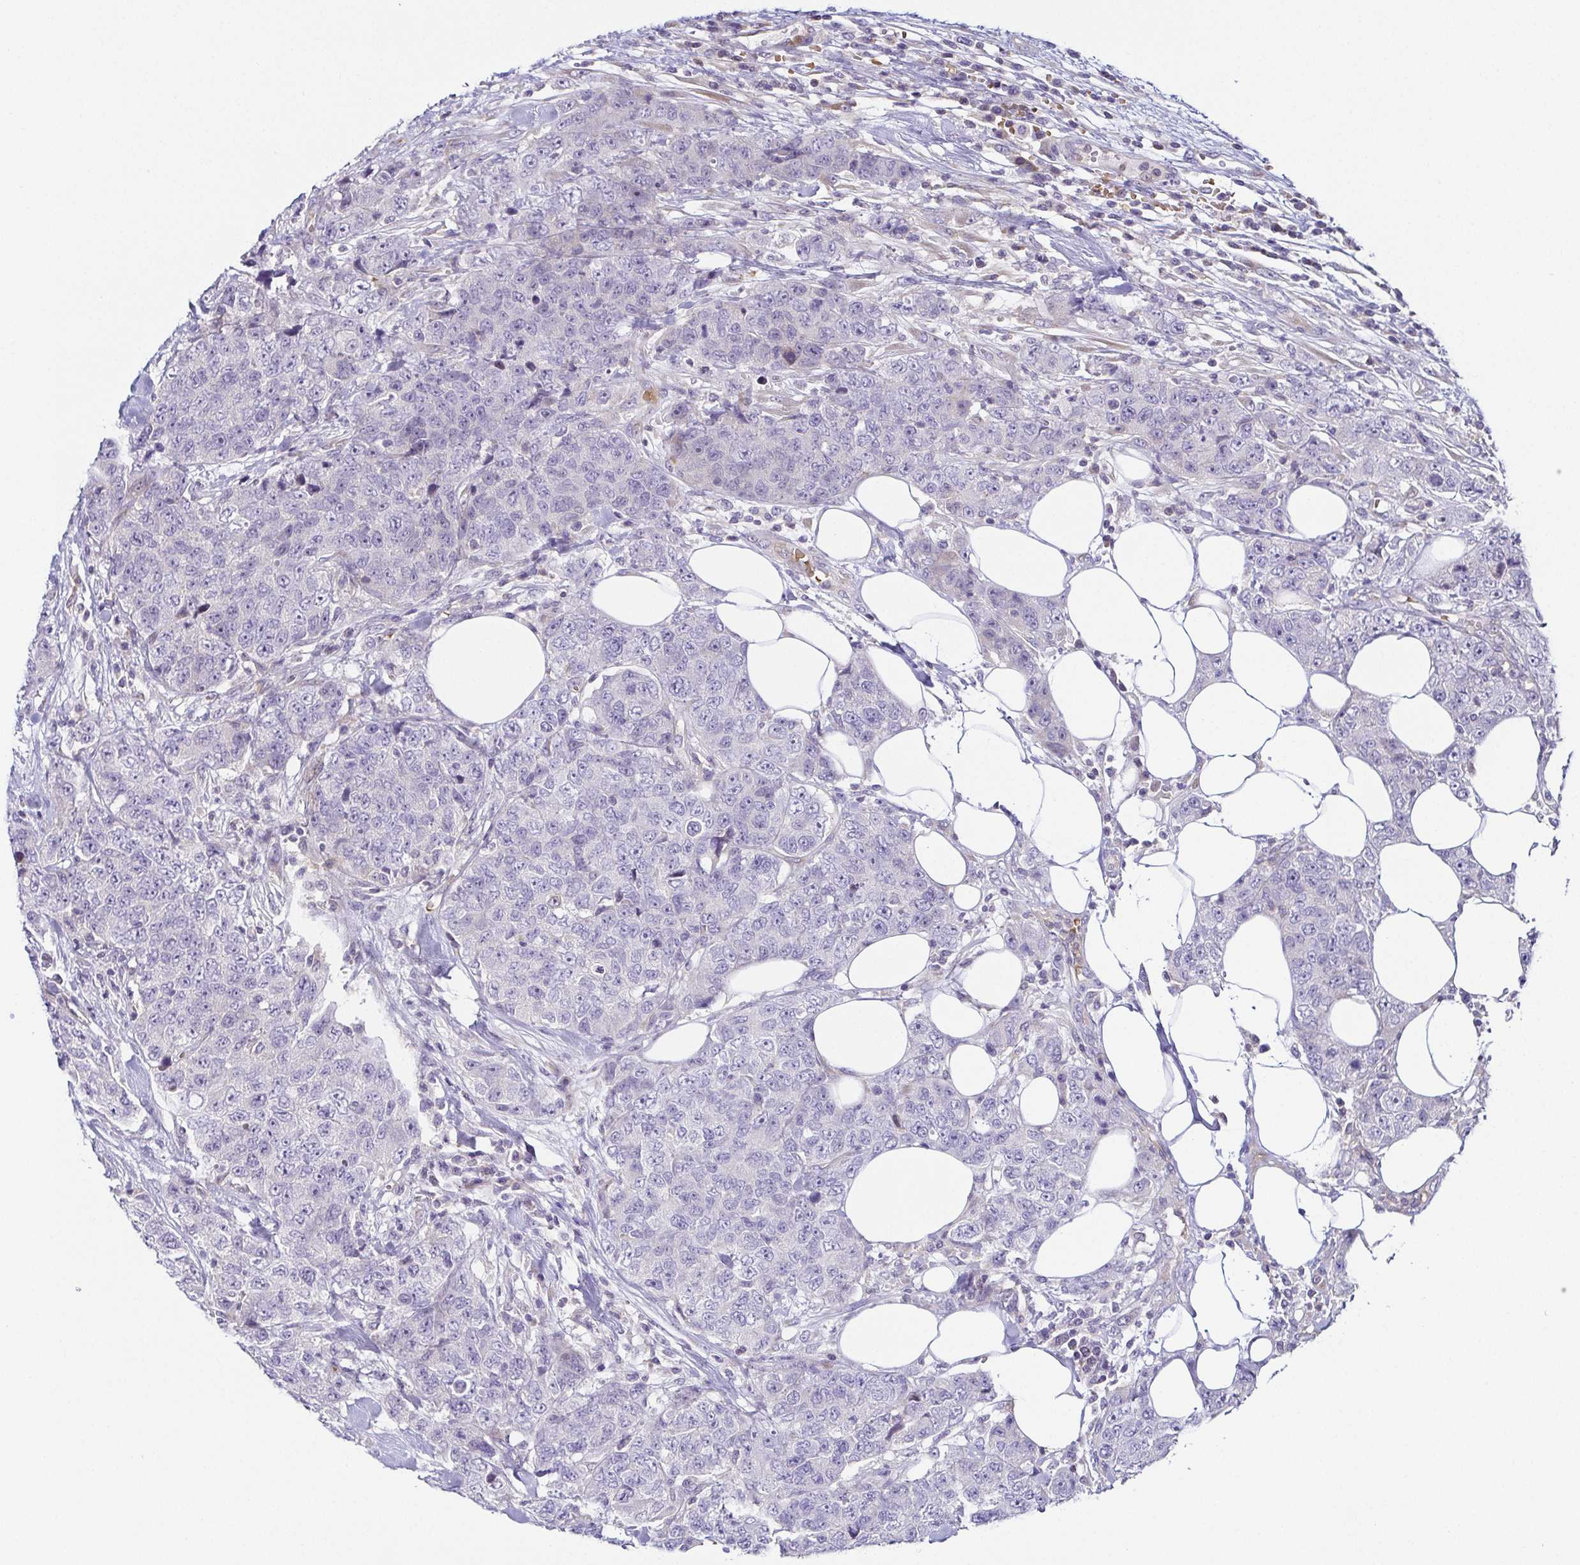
{"staining": {"intensity": "negative", "quantity": "none", "location": "none"}, "tissue": "urothelial cancer", "cell_type": "Tumor cells", "image_type": "cancer", "snomed": [{"axis": "morphology", "description": "Urothelial carcinoma, High grade"}, {"axis": "topography", "description": "Urinary bladder"}], "caption": "Urothelial cancer was stained to show a protein in brown. There is no significant expression in tumor cells.", "gene": "FAM162B", "patient": {"sex": "female", "age": 78}}